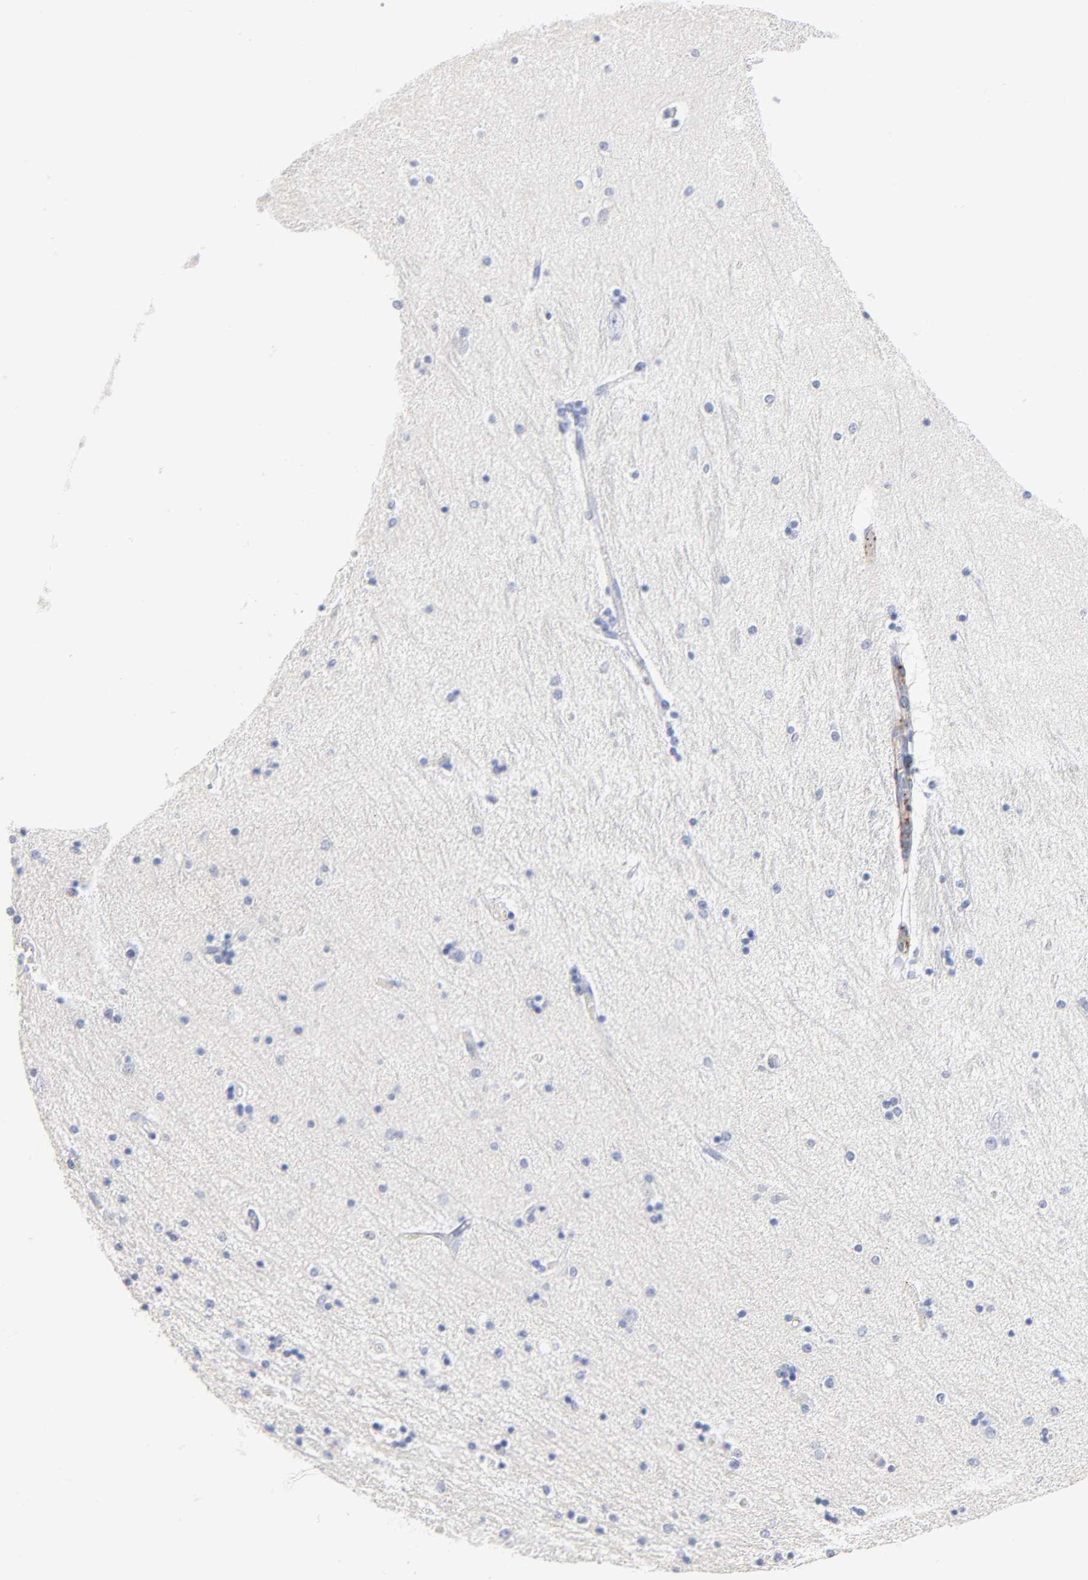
{"staining": {"intensity": "negative", "quantity": "none", "location": "none"}, "tissue": "hippocampus", "cell_type": "Glial cells", "image_type": "normal", "snomed": [{"axis": "morphology", "description": "Normal tissue, NOS"}, {"axis": "topography", "description": "Hippocampus"}], "caption": "This is a histopathology image of IHC staining of normal hippocampus, which shows no positivity in glial cells.", "gene": "AGTR1", "patient": {"sex": "female", "age": 54}}